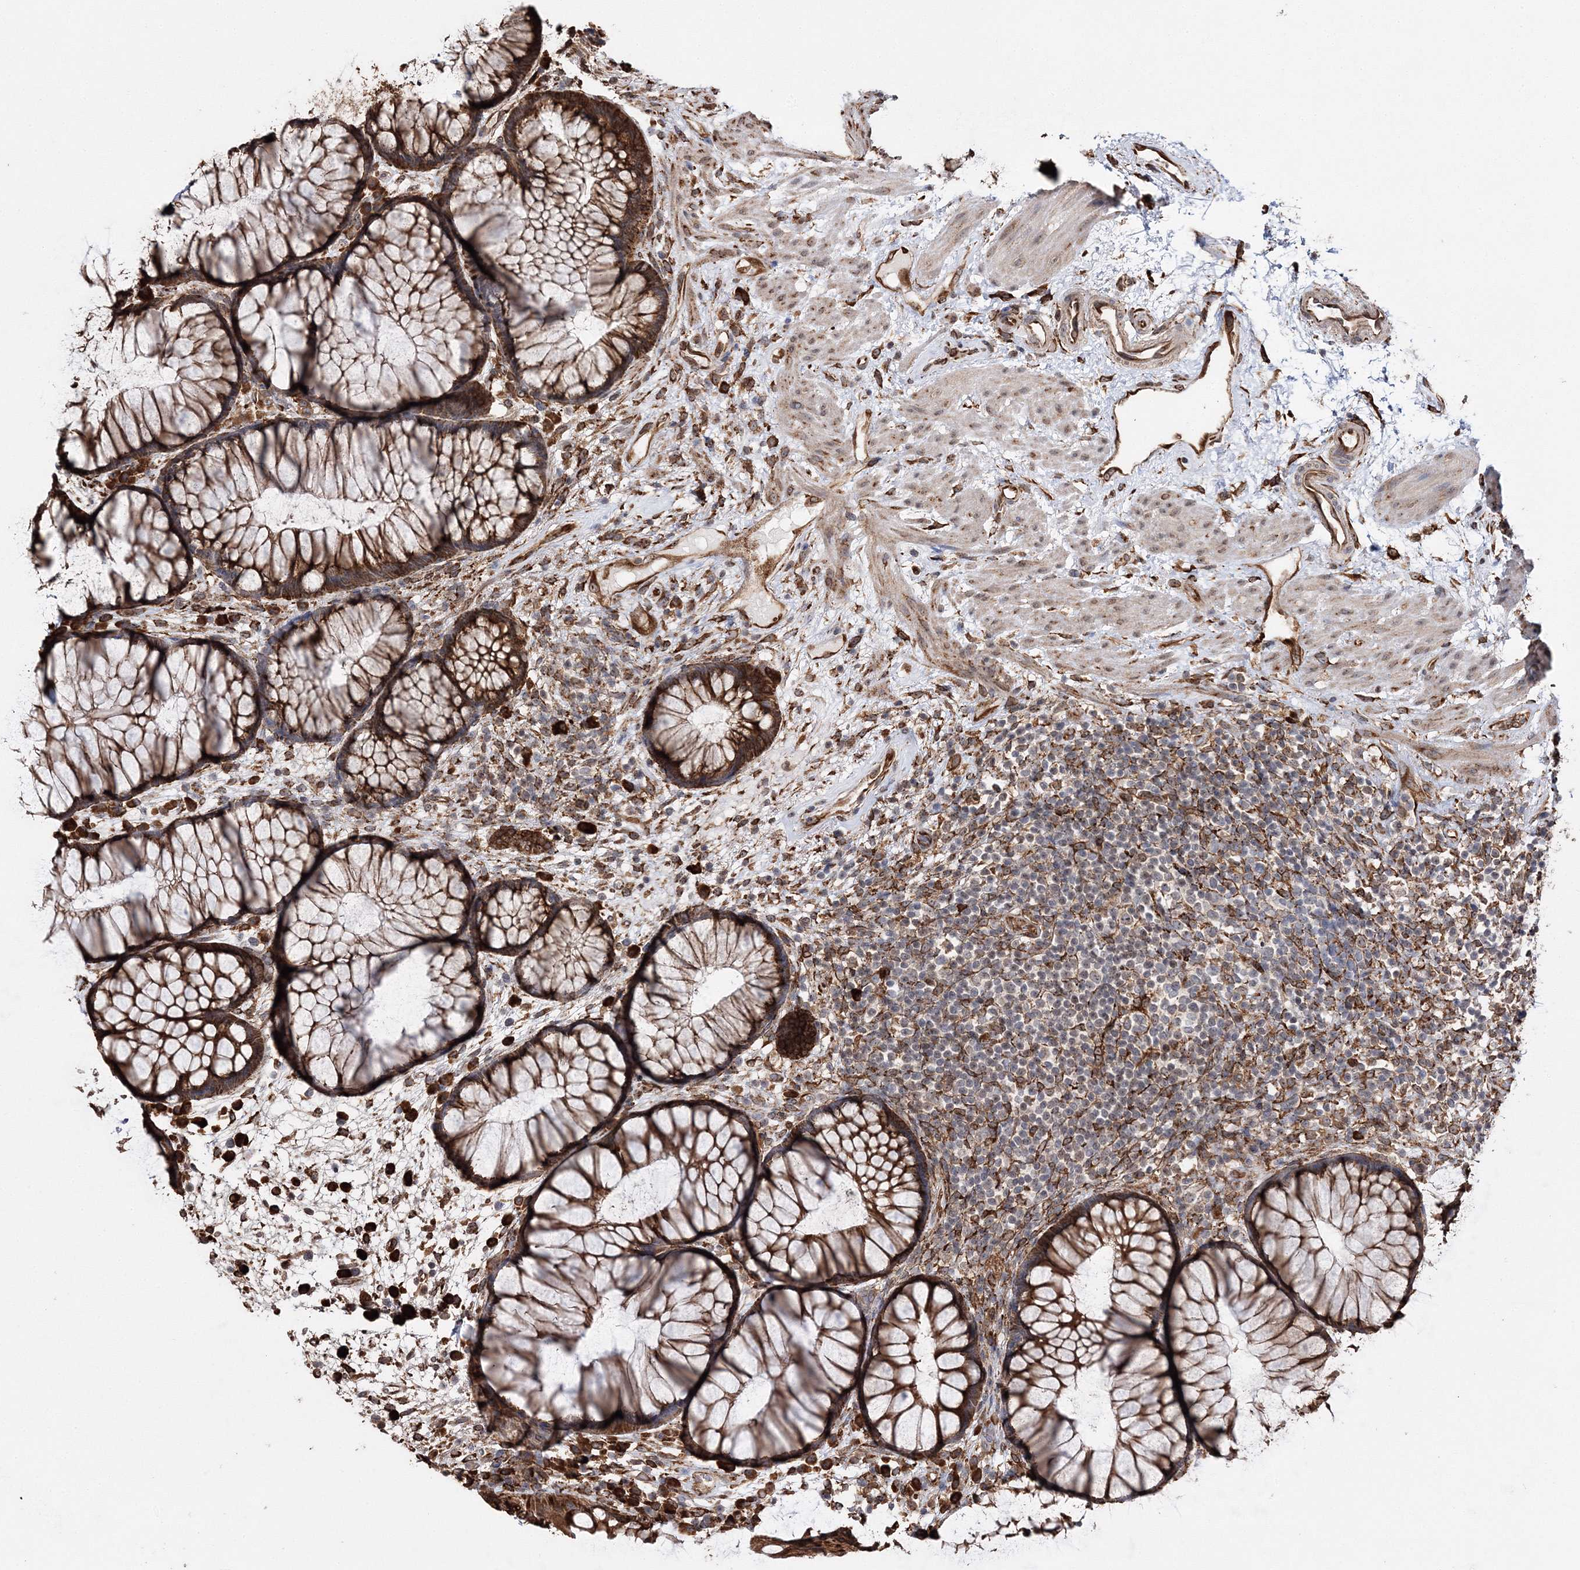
{"staining": {"intensity": "strong", "quantity": ">75%", "location": "cytoplasmic/membranous"}, "tissue": "rectum", "cell_type": "Glandular cells", "image_type": "normal", "snomed": [{"axis": "morphology", "description": "Normal tissue, NOS"}, {"axis": "topography", "description": "Rectum"}], "caption": "The micrograph displays a brown stain indicating the presence of a protein in the cytoplasmic/membranous of glandular cells in rectum. The protein is shown in brown color, while the nuclei are stained blue.", "gene": "SCRN3", "patient": {"sex": "male", "age": 51}}